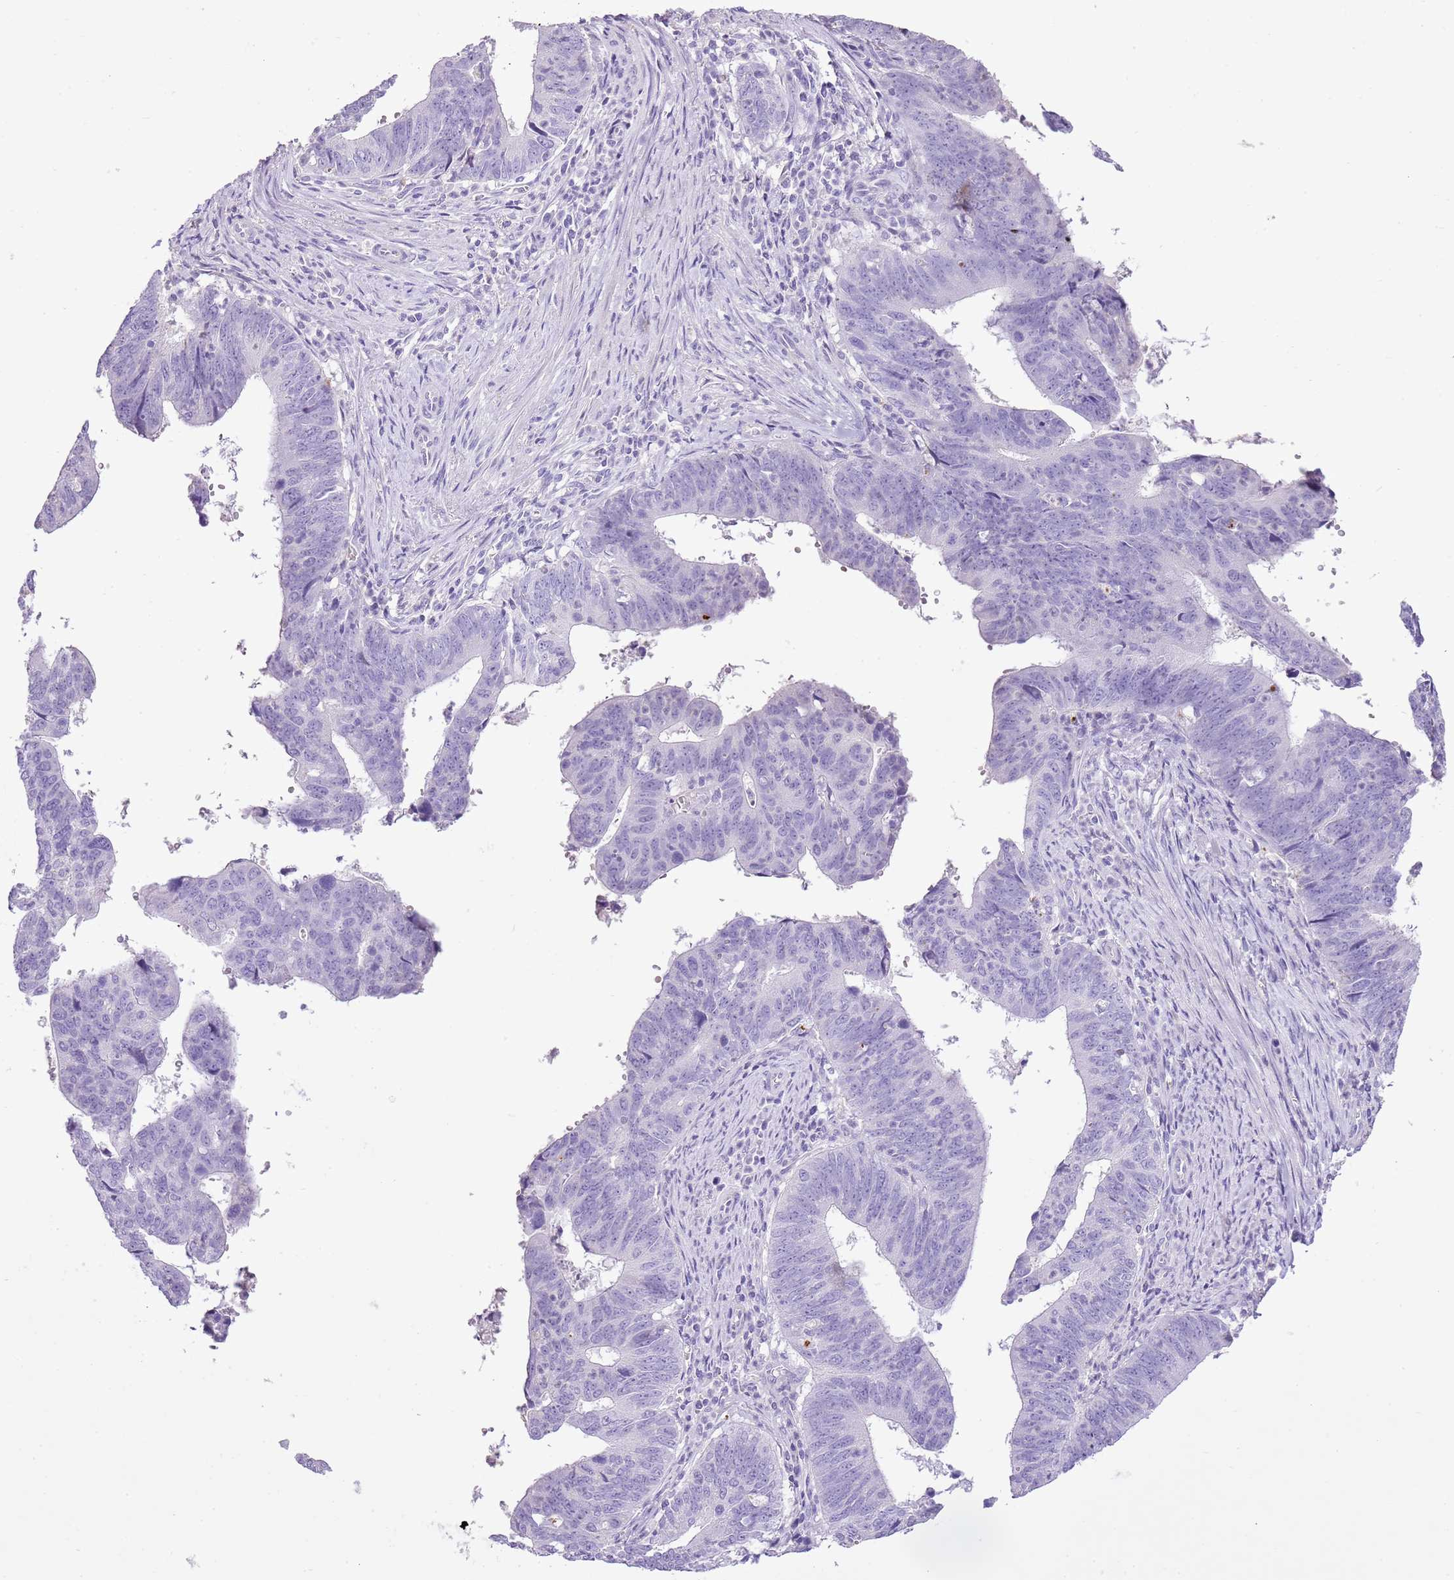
{"staining": {"intensity": "negative", "quantity": "none", "location": "none"}, "tissue": "stomach cancer", "cell_type": "Tumor cells", "image_type": "cancer", "snomed": [{"axis": "morphology", "description": "Adenocarcinoma, NOS"}, {"axis": "topography", "description": "Stomach"}], "caption": "Immunohistochemistry (IHC) of human stomach adenocarcinoma displays no expression in tumor cells.", "gene": "XPO7", "patient": {"sex": "male", "age": 59}}